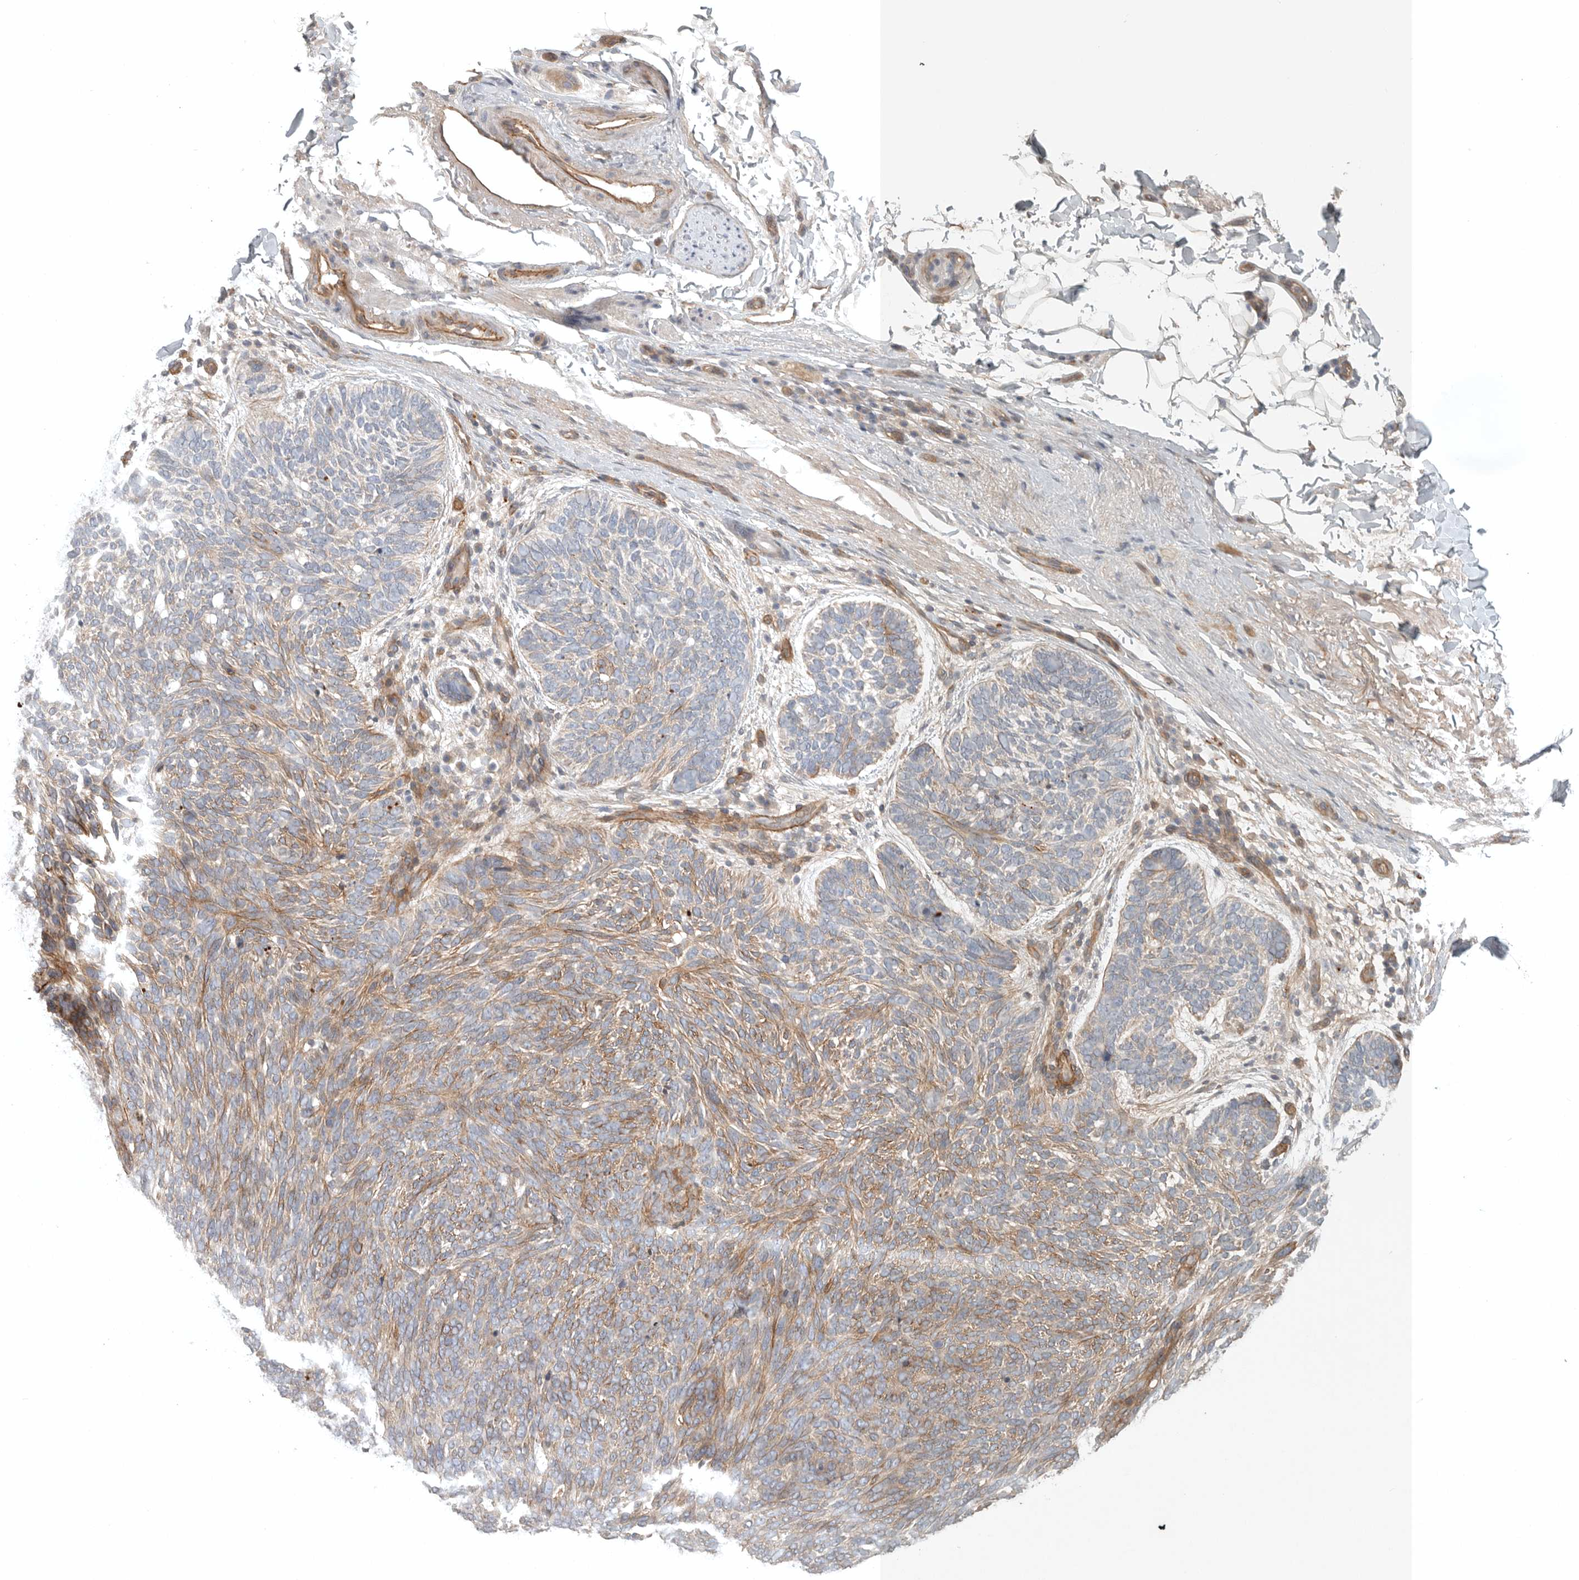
{"staining": {"intensity": "weak", "quantity": ">75%", "location": "cytoplasmic/membranous"}, "tissue": "skin cancer", "cell_type": "Tumor cells", "image_type": "cancer", "snomed": [{"axis": "morphology", "description": "Basal cell carcinoma"}, {"axis": "topography", "description": "Skin"}], "caption": "Immunohistochemistry histopathology image of human skin cancer stained for a protein (brown), which displays low levels of weak cytoplasmic/membranous positivity in approximately >75% of tumor cells.", "gene": "LONRF1", "patient": {"sex": "female", "age": 85}}